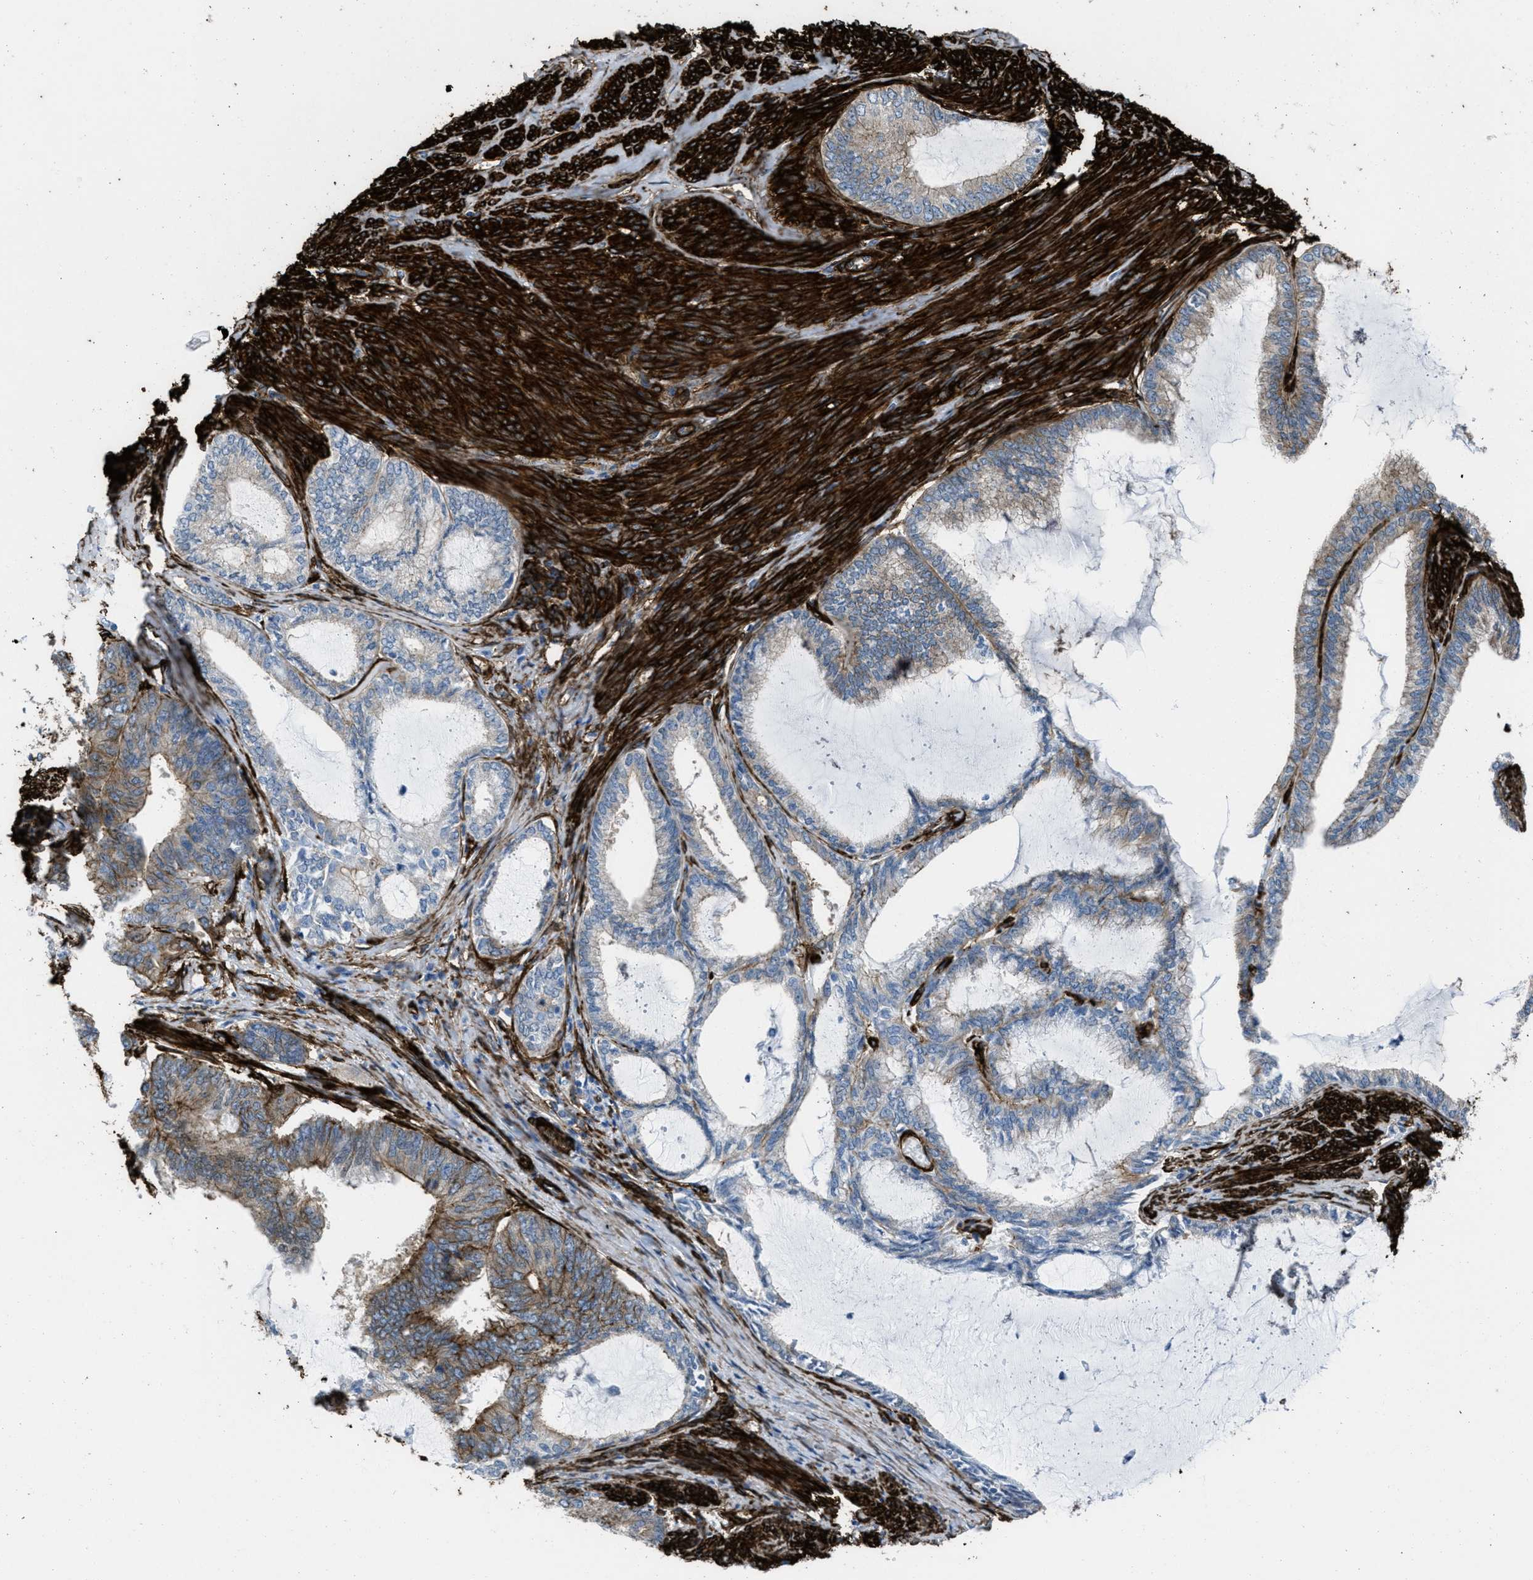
{"staining": {"intensity": "weak", "quantity": "<25%", "location": "cytoplasmic/membranous"}, "tissue": "endometrial cancer", "cell_type": "Tumor cells", "image_type": "cancer", "snomed": [{"axis": "morphology", "description": "Adenocarcinoma, NOS"}, {"axis": "topography", "description": "Endometrium"}], "caption": "Tumor cells show no significant protein staining in endometrial adenocarcinoma. (Stains: DAB (3,3'-diaminobenzidine) immunohistochemistry (IHC) with hematoxylin counter stain, Microscopy: brightfield microscopy at high magnification).", "gene": "CALD1", "patient": {"sex": "female", "age": 86}}